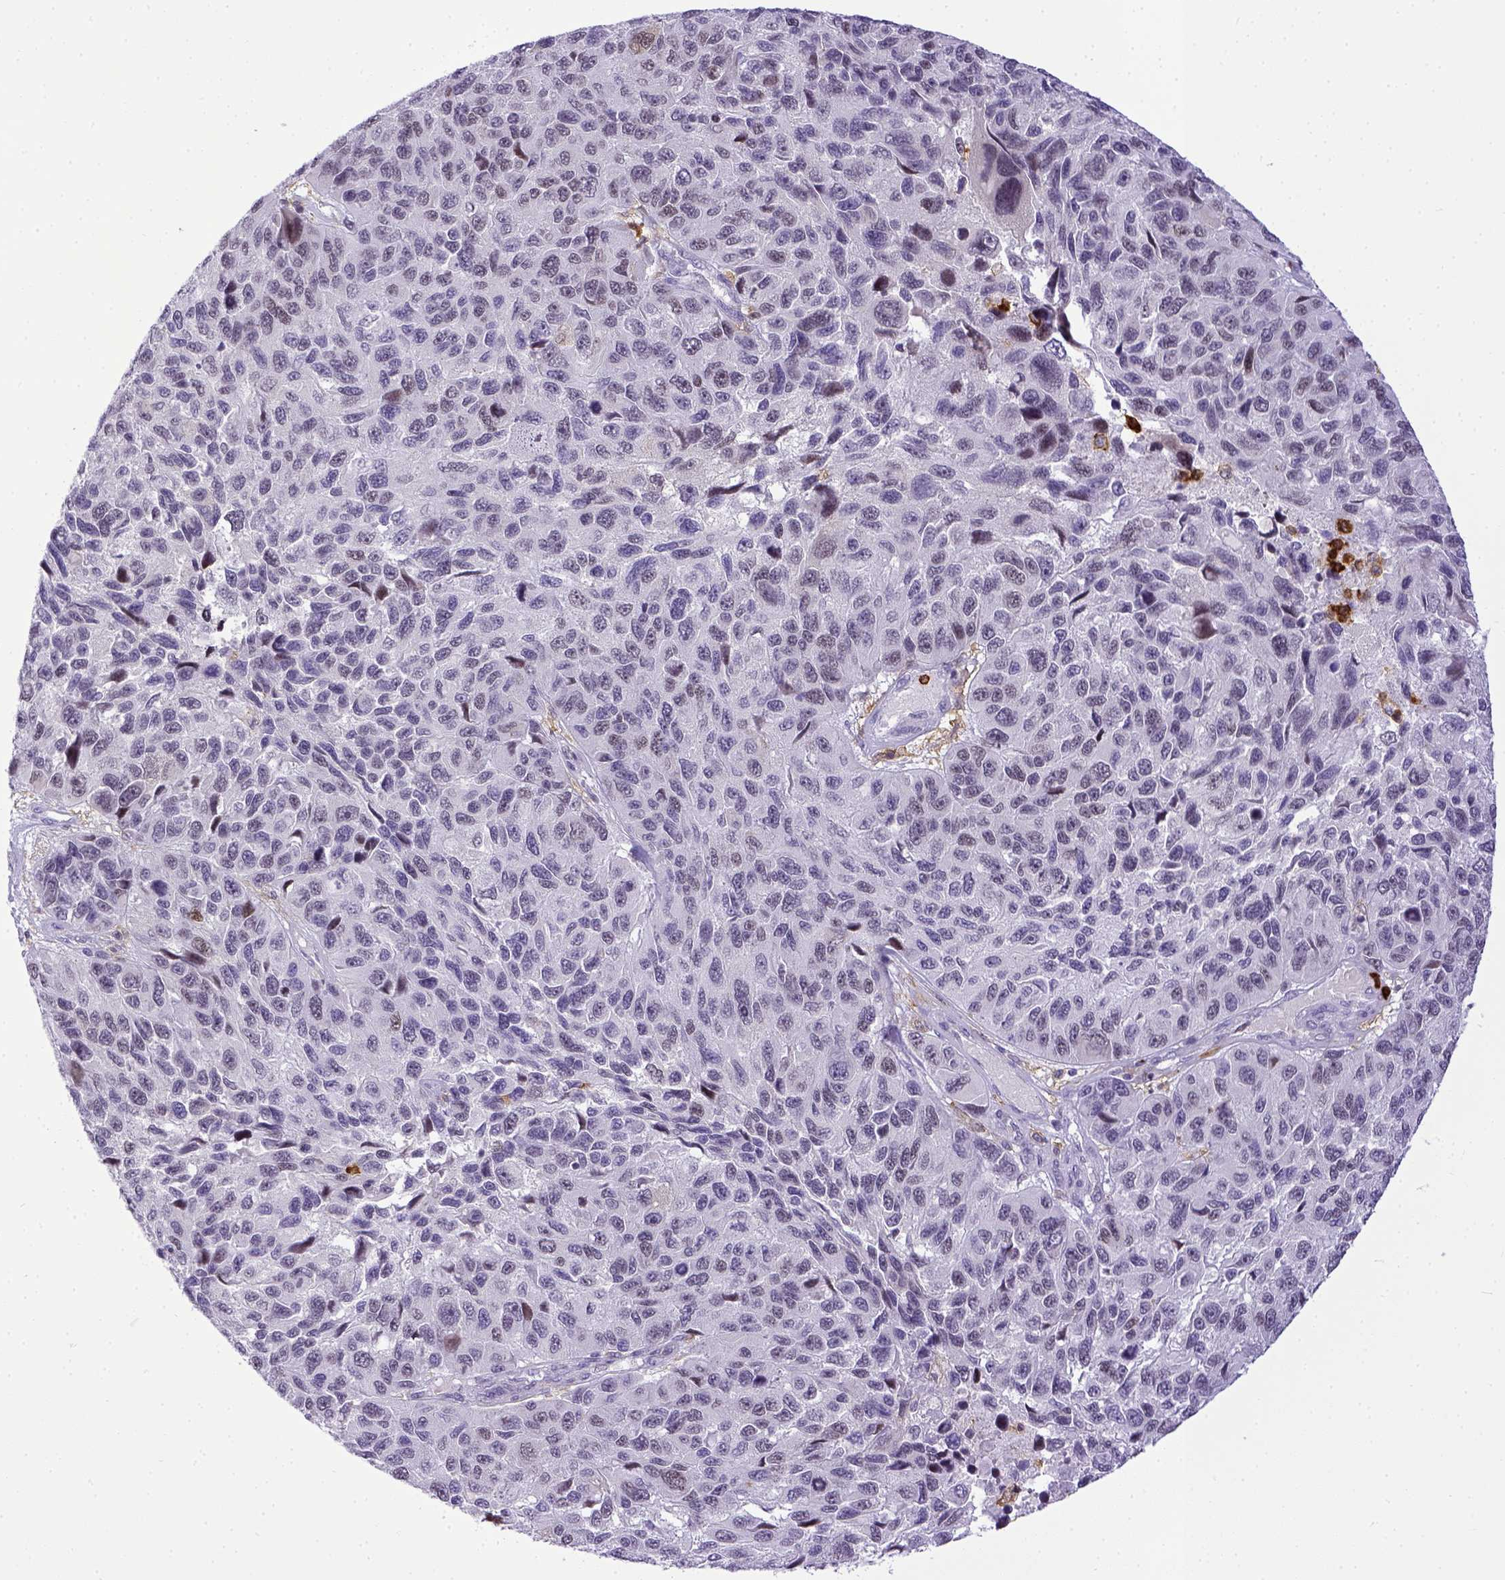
{"staining": {"intensity": "negative", "quantity": "none", "location": "none"}, "tissue": "melanoma", "cell_type": "Tumor cells", "image_type": "cancer", "snomed": [{"axis": "morphology", "description": "Malignant melanoma, NOS"}, {"axis": "topography", "description": "Skin"}], "caption": "Immunohistochemistry (IHC) photomicrograph of neoplastic tissue: human malignant melanoma stained with DAB demonstrates no significant protein expression in tumor cells.", "gene": "ITGAM", "patient": {"sex": "male", "age": 53}}